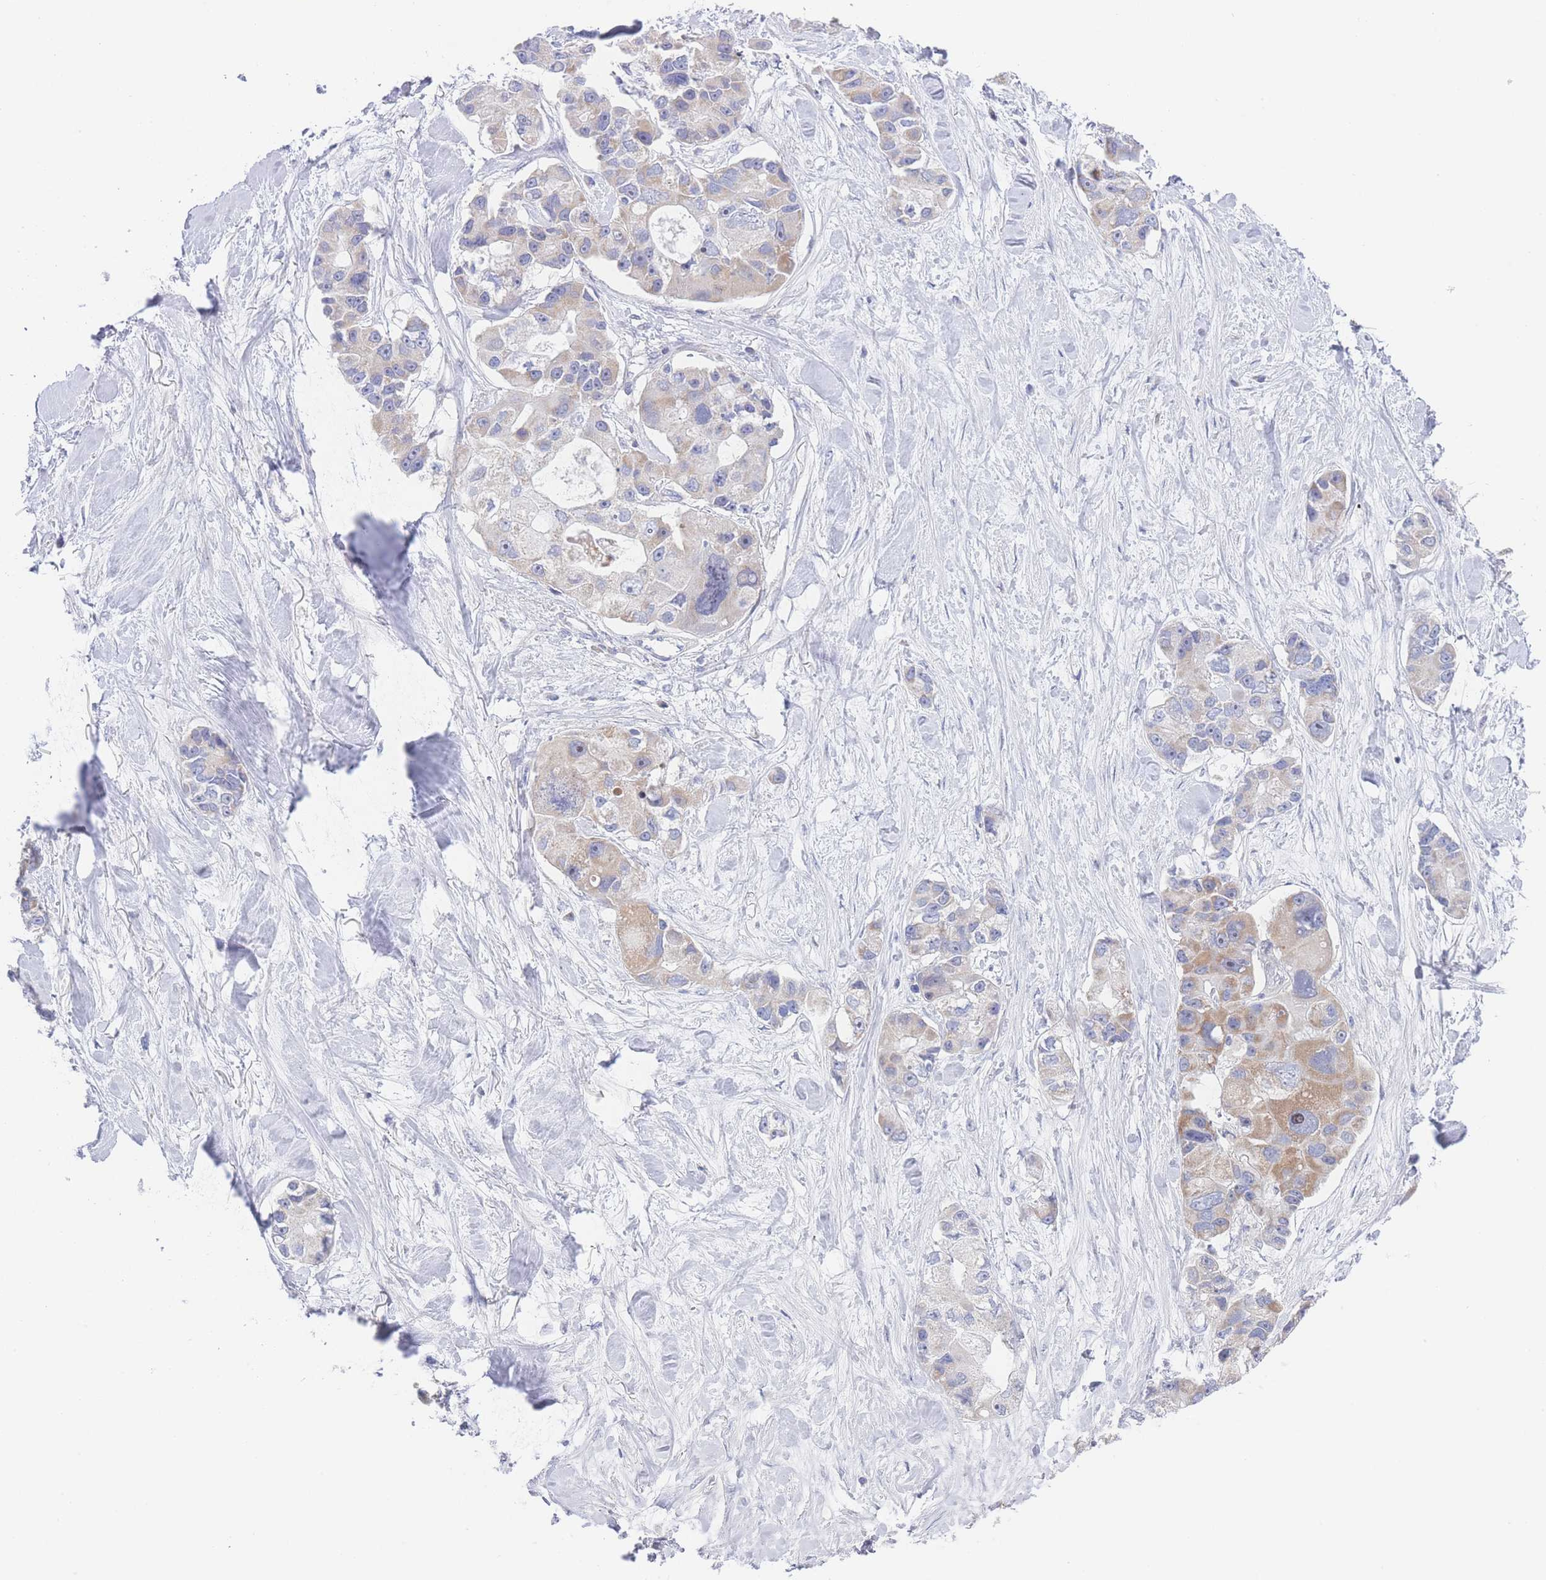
{"staining": {"intensity": "weak", "quantity": "25%-75%", "location": "cytoplasmic/membranous"}, "tissue": "lung cancer", "cell_type": "Tumor cells", "image_type": "cancer", "snomed": [{"axis": "morphology", "description": "Adenocarcinoma, NOS"}, {"axis": "topography", "description": "Lung"}], "caption": "Lung cancer tissue exhibits weak cytoplasmic/membranous positivity in about 25%-75% of tumor cells", "gene": "GPAM", "patient": {"sex": "female", "age": 54}}